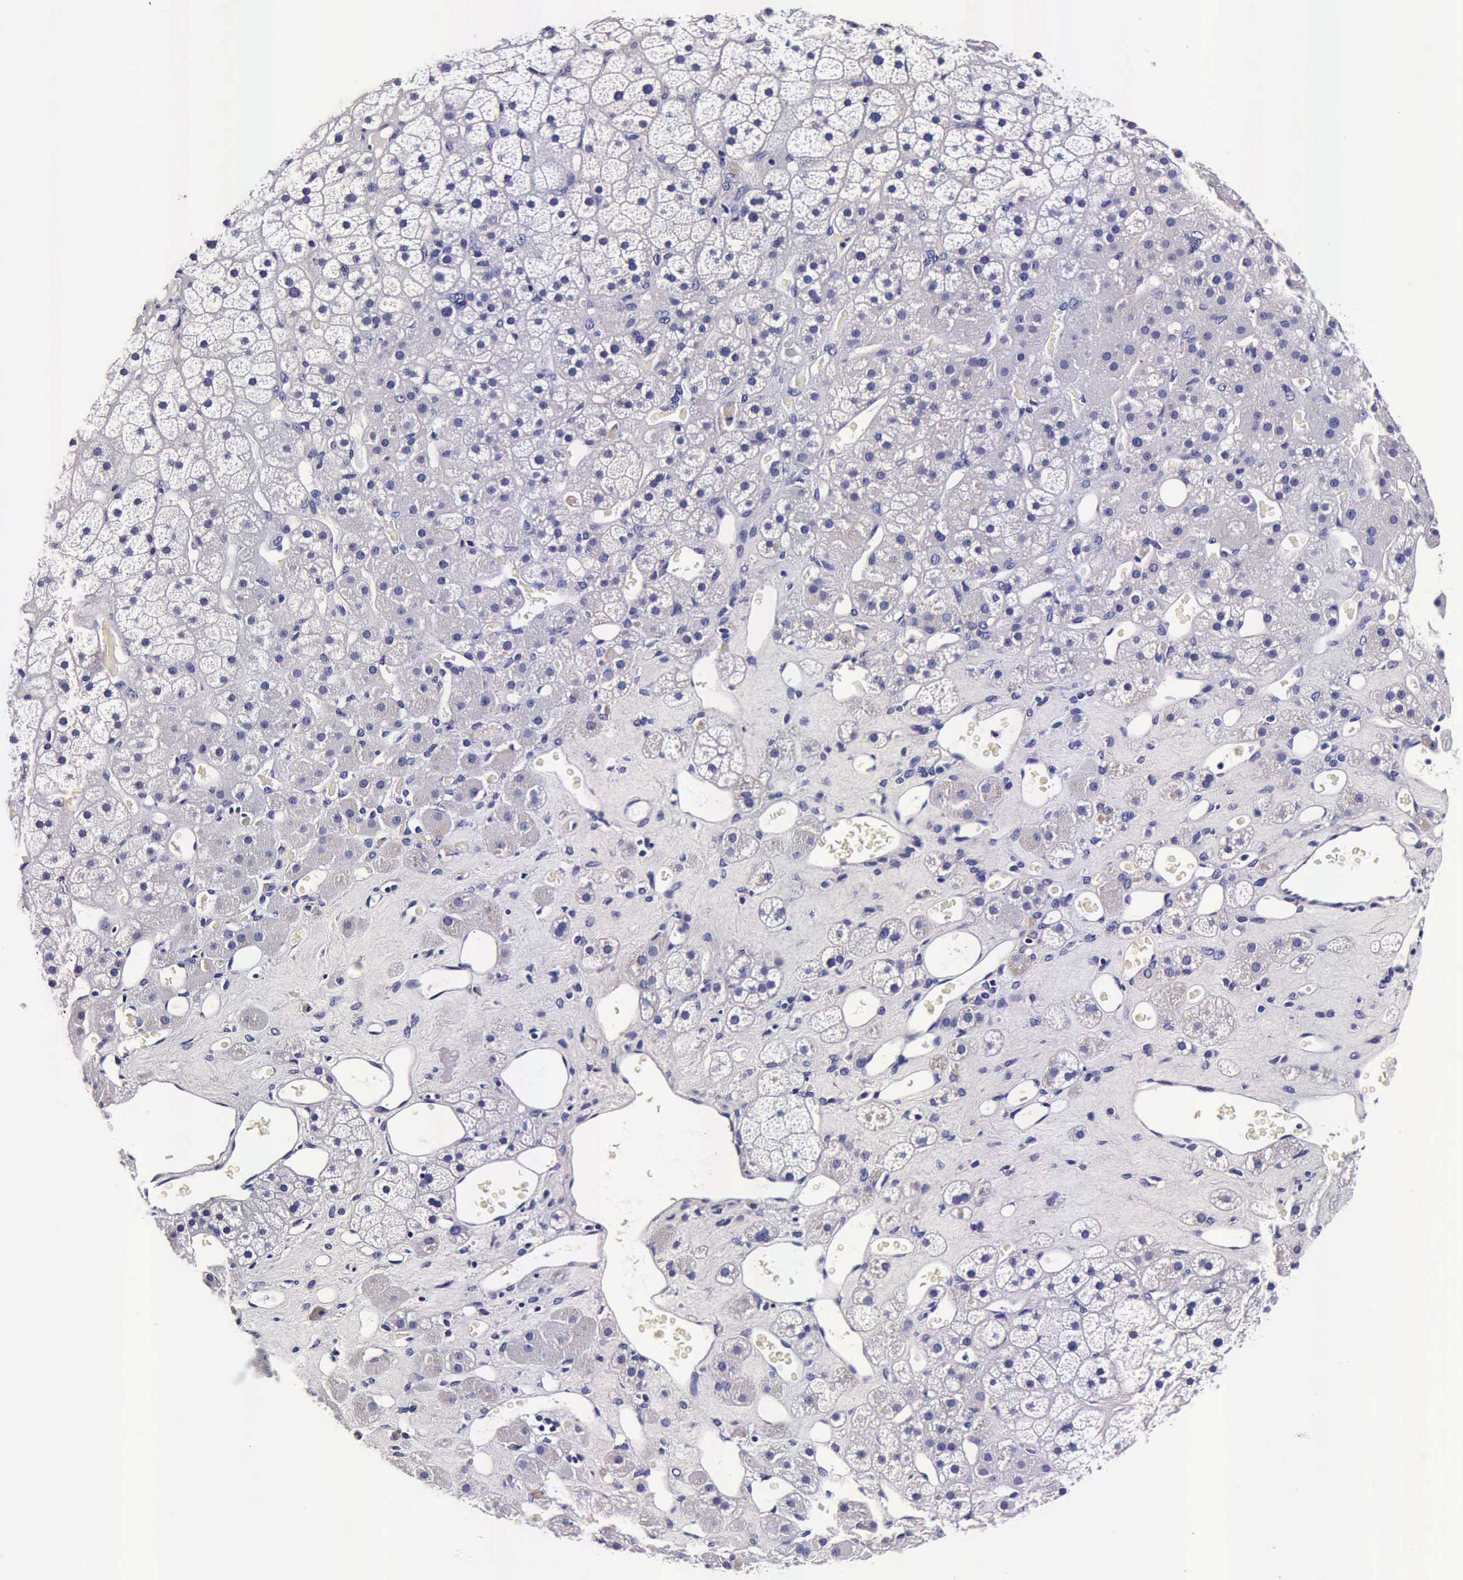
{"staining": {"intensity": "negative", "quantity": "none", "location": "none"}, "tissue": "adrenal gland", "cell_type": "Glandular cells", "image_type": "normal", "snomed": [{"axis": "morphology", "description": "Normal tissue, NOS"}, {"axis": "topography", "description": "Adrenal gland"}], "caption": "This is an immunohistochemistry (IHC) histopathology image of normal adrenal gland. There is no expression in glandular cells.", "gene": "IAPP", "patient": {"sex": "male", "age": 57}}